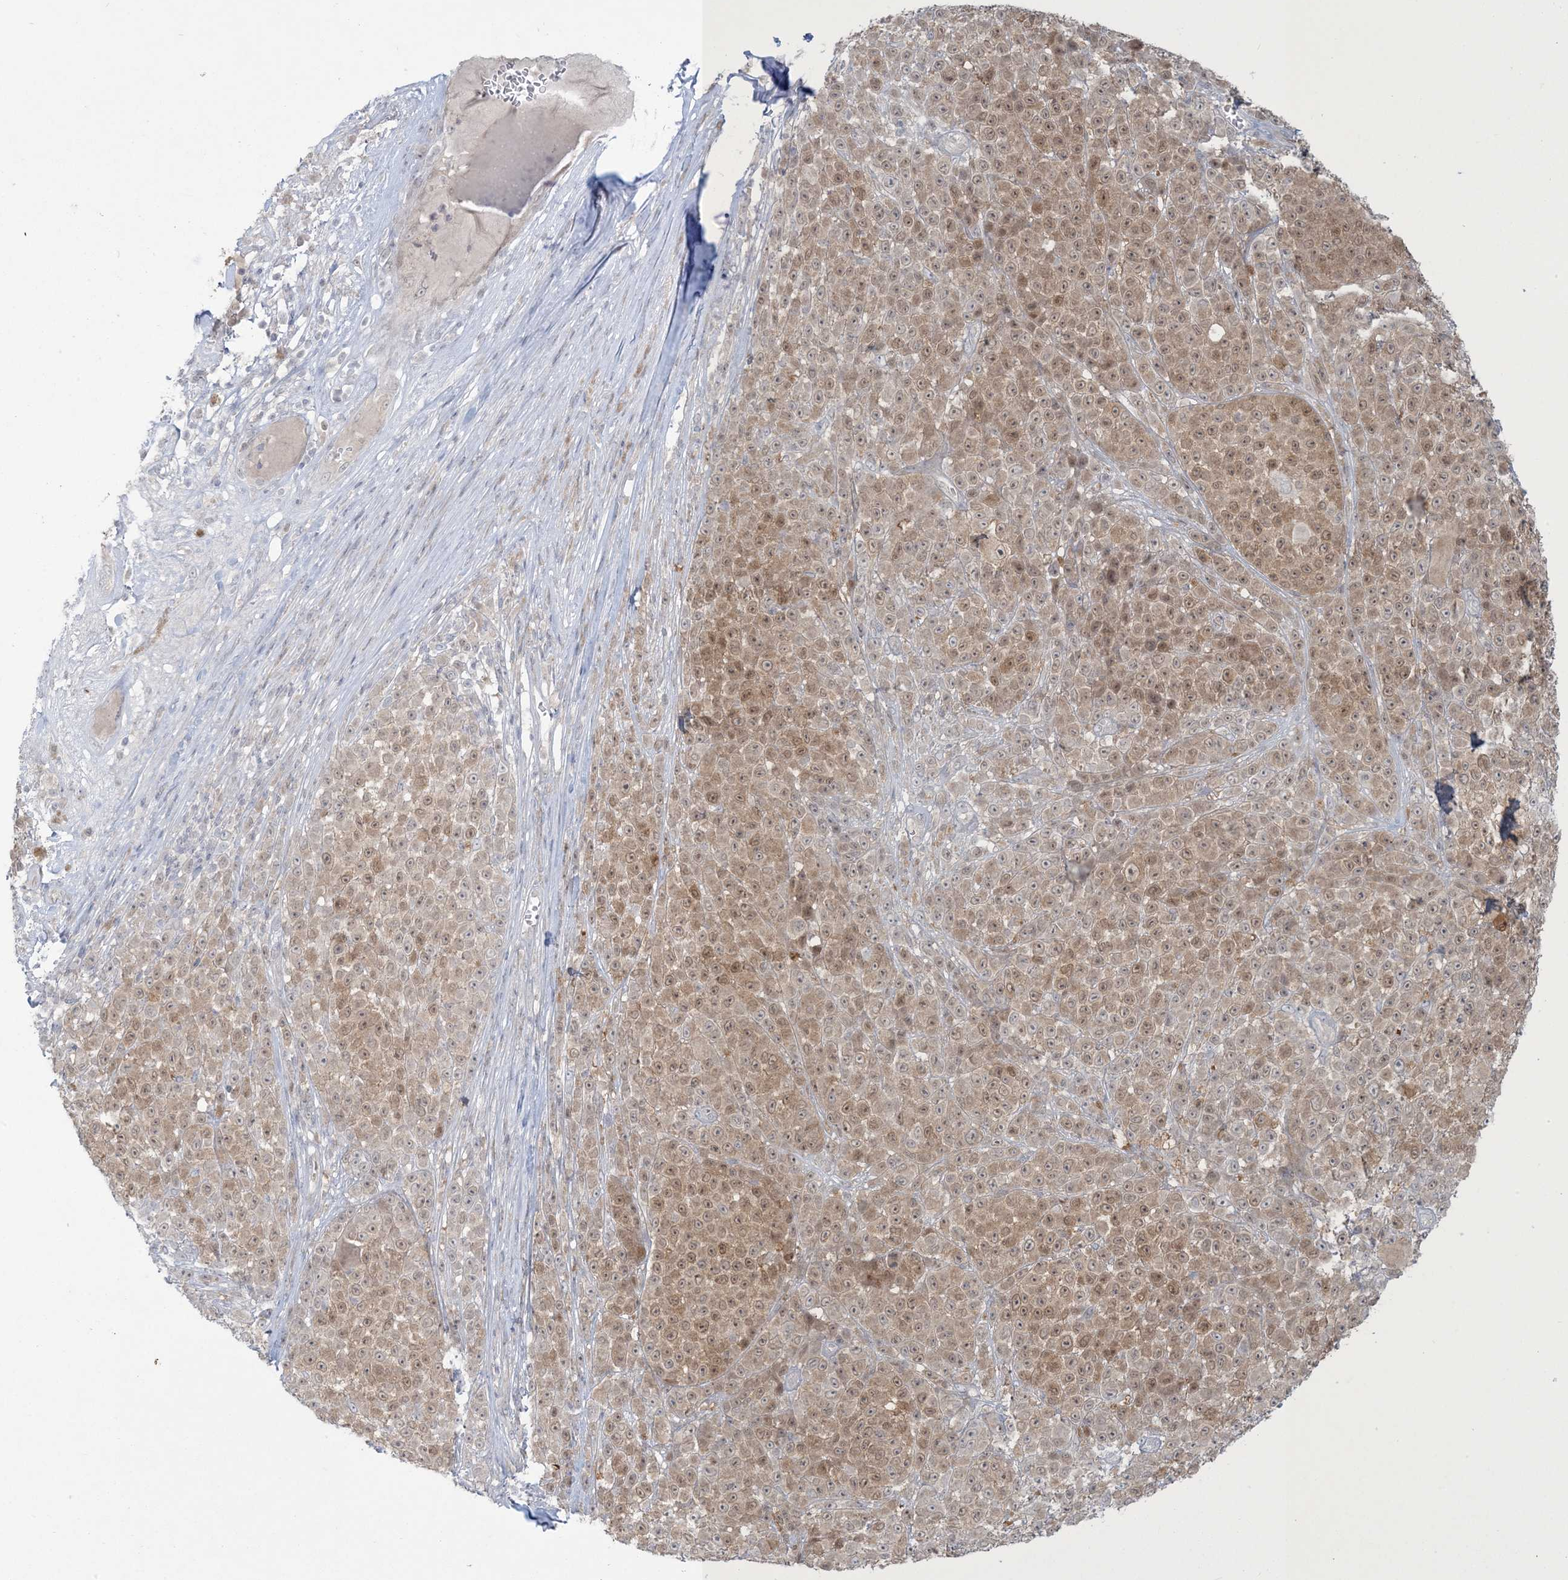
{"staining": {"intensity": "moderate", "quantity": ">75%", "location": "cytoplasmic/membranous,nuclear"}, "tissue": "melanoma", "cell_type": "Tumor cells", "image_type": "cancer", "snomed": [{"axis": "morphology", "description": "Malignant melanoma, NOS"}, {"axis": "topography", "description": "Skin"}], "caption": "Immunohistochemistry (IHC) photomicrograph of neoplastic tissue: human melanoma stained using immunohistochemistry (IHC) exhibits medium levels of moderate protein expression localized specifically in the cytoplasmic/membranous and nuclear of tumor cells, appearing as a cytoplasmic/membranous and nuclear brown color.", "gene": "NRBP2", "patient": {"sex": "female", "age": 94}}